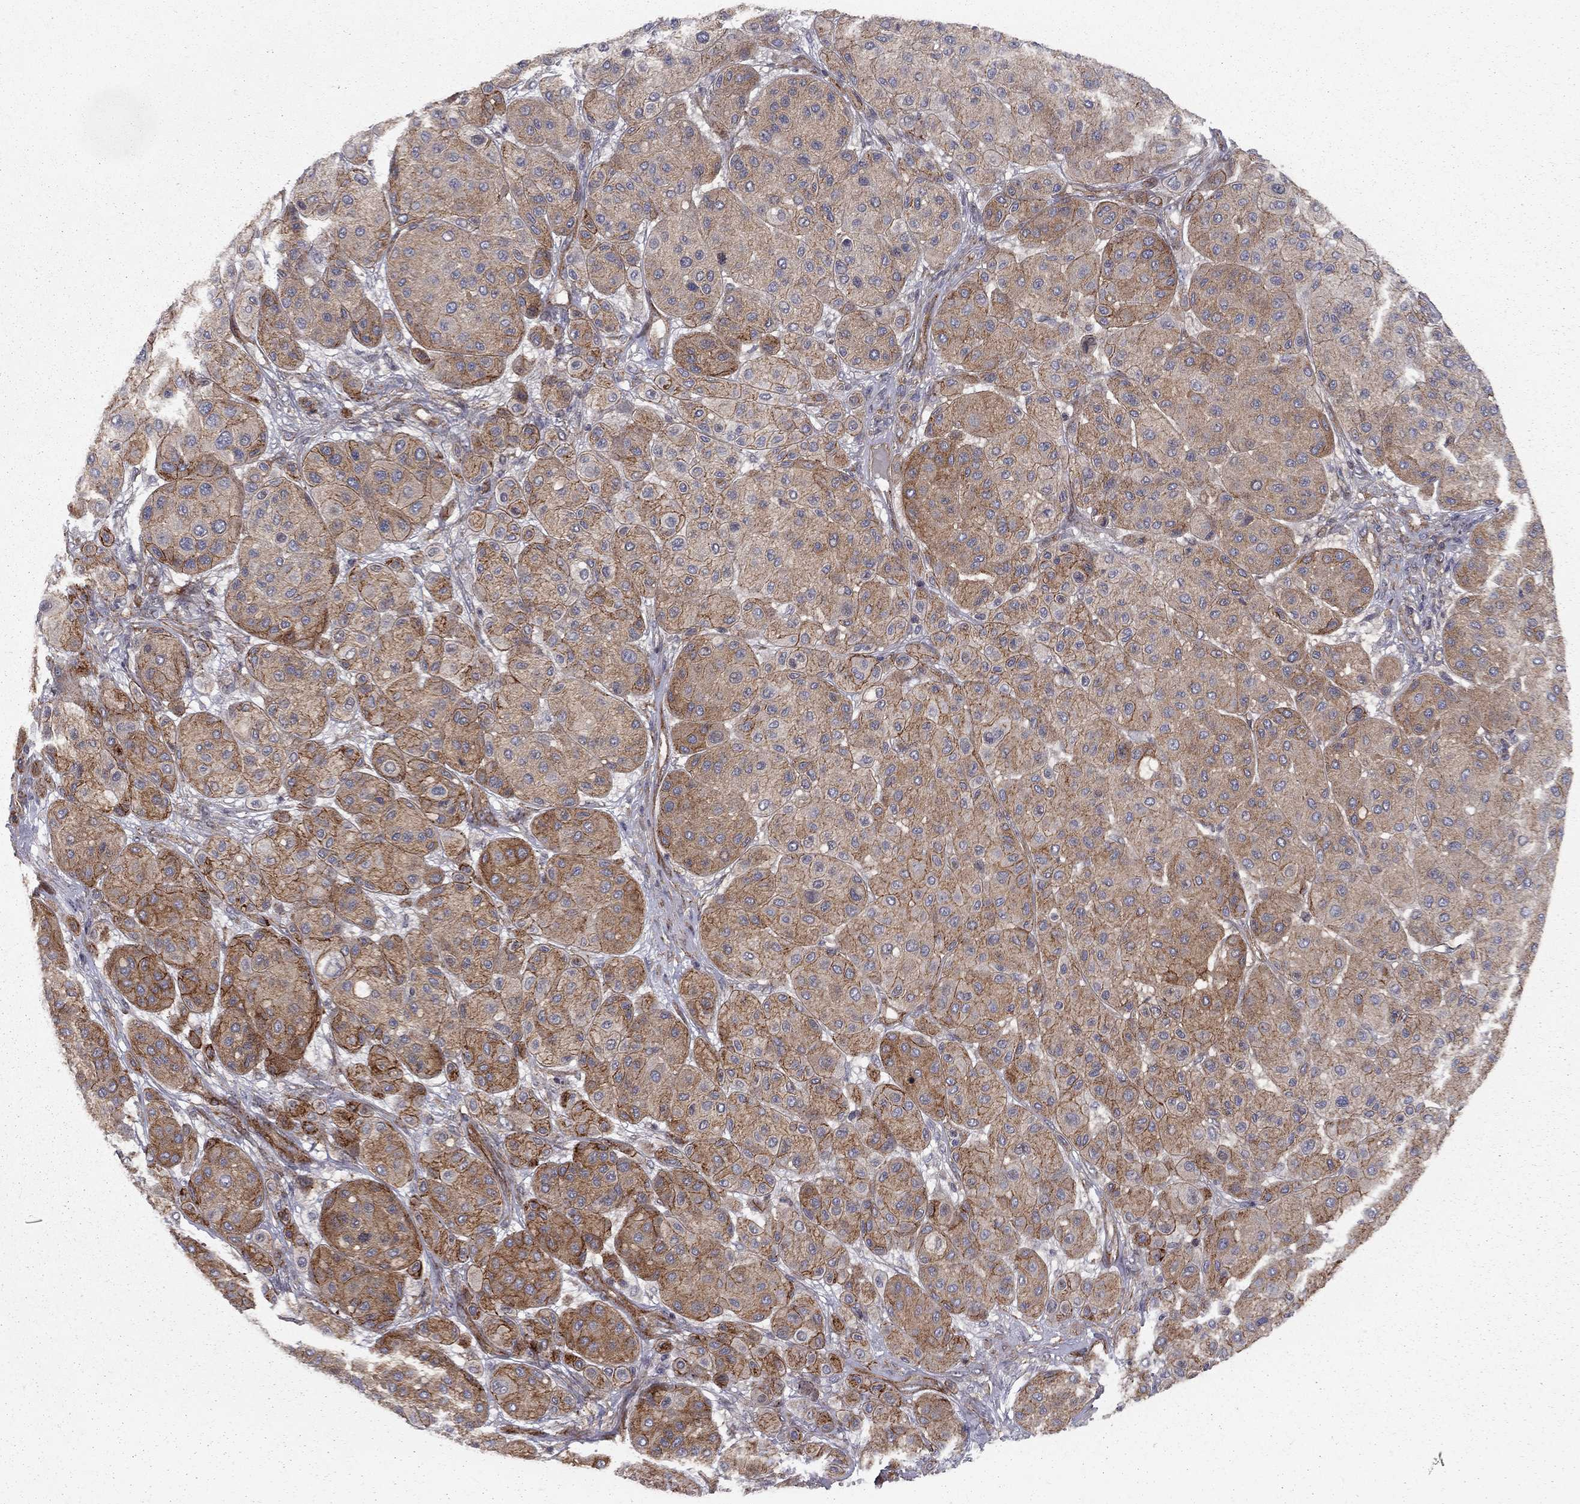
{"staining": {"intensity": "moderate", "quantity": ">75%", "location": "cytoplasmic/membranous"}, "tissue": "melanoma", "cell_type": "Tumor cells", "image_type": "cancer", "snomed": [{"axis": "morphology", "description": "Malignant melanoma, Metastatic site"}, {"axis": "topography", "description": "Smooth muscle"}], "caption": "Moderate cytoplasmic/membranous positivity for a protein is appreciated in about >75% of tumor cells of melanoma using immunohistochemistry.", "gene": "RASEF", "patient": {"sex": "male", "age": 41}}